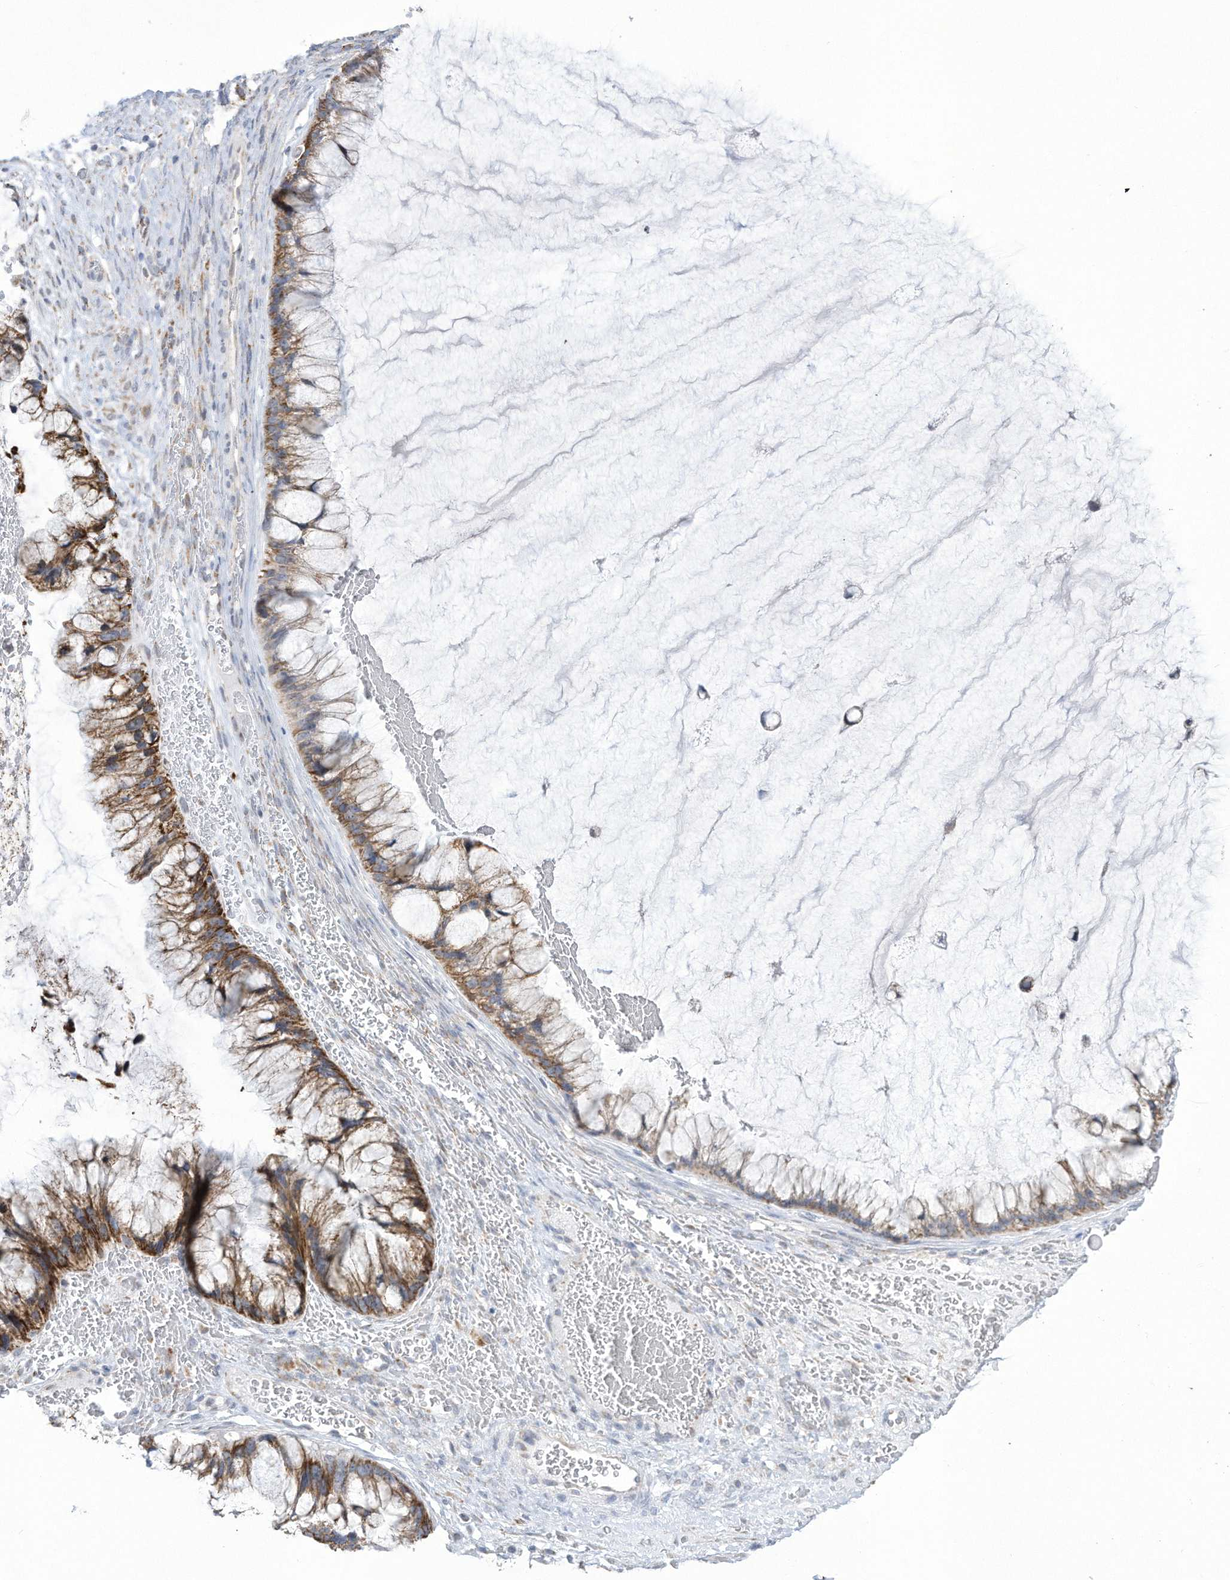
{"staining": {"intensity": "moderate", "quantity": ">75%", "location": "cytoplasmic/membranous"}, "tissue": "ovarian cancer", "cell_type": "Tumor cells", "image_type": "cancer", "snomed": [{"axis": "morphology", "description": "Cystadenocarcinoma, mucinous, NOS"}, {"axis": "topography", "description": "Ovary"}], "caption": "Approximately >75% of tumor cells in ovarian cancer exhibit moderate cytoplasmic/membranous protein staining as visualized by brown immunohistochemical staining.", "gene": "ALDH6A1", "patient": {"sex": "female", "age": 37}}